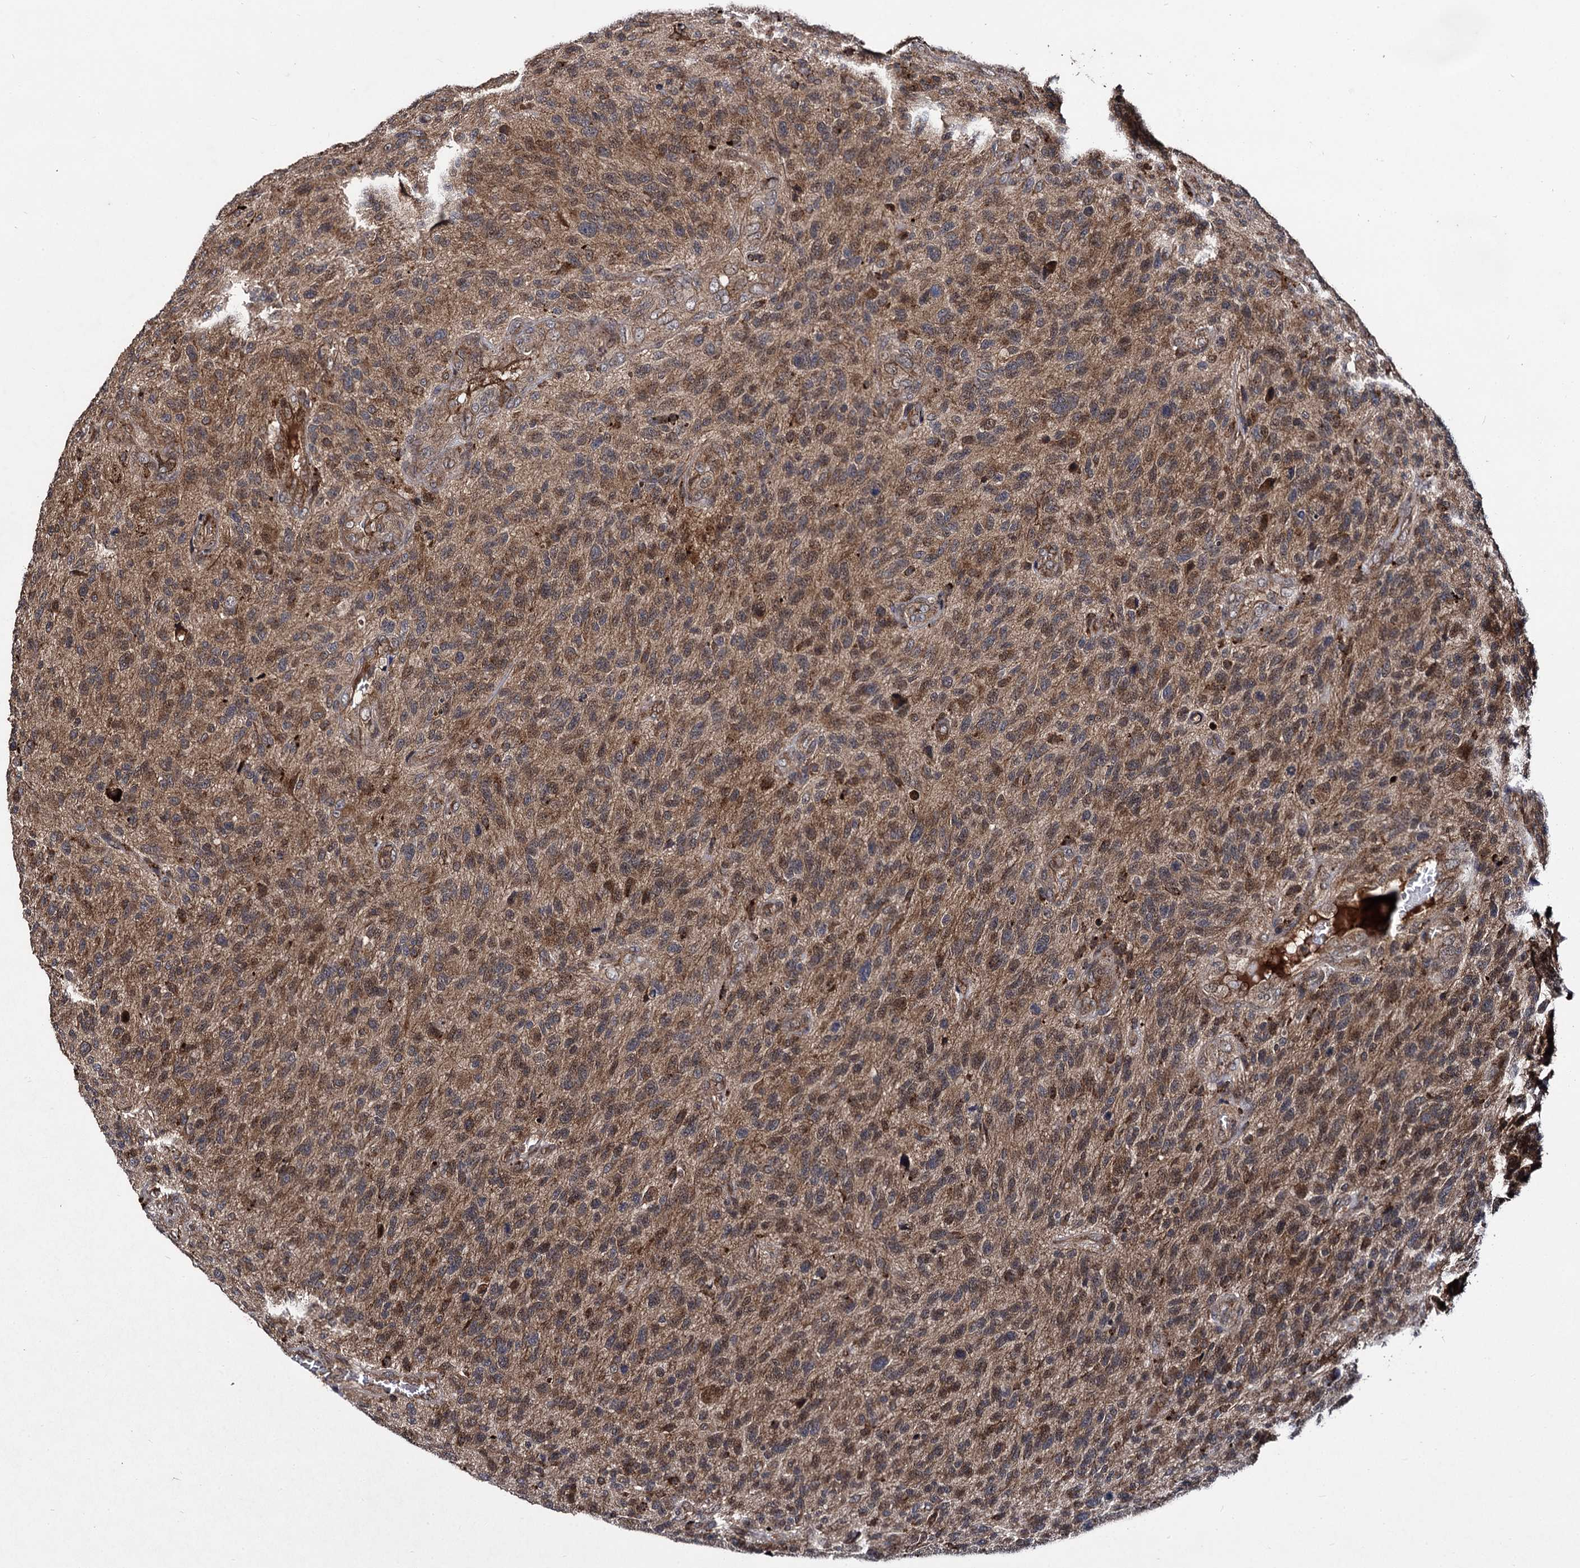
{"staining": {"intensity": "moderate", "quantity": ">75%", "location": "cytoplasmic/membranous"}, "tissue": "glioma", "cell_type": "Tumor cells", "image_type": "cancer", "snomed": [{"axis": "morphology", "description": "Glioma, malignant, High grade"}, {"axis": "topography", "description": "Brain"}], "caption": "Immunohistochemical staining of human glioma displays medium levels of moderate cytoplasmic/membranous protein expression in approximately >75% of tumor cells.", "gene": "BCL2L2", "patient": {"sex": "male", "age": 47}}